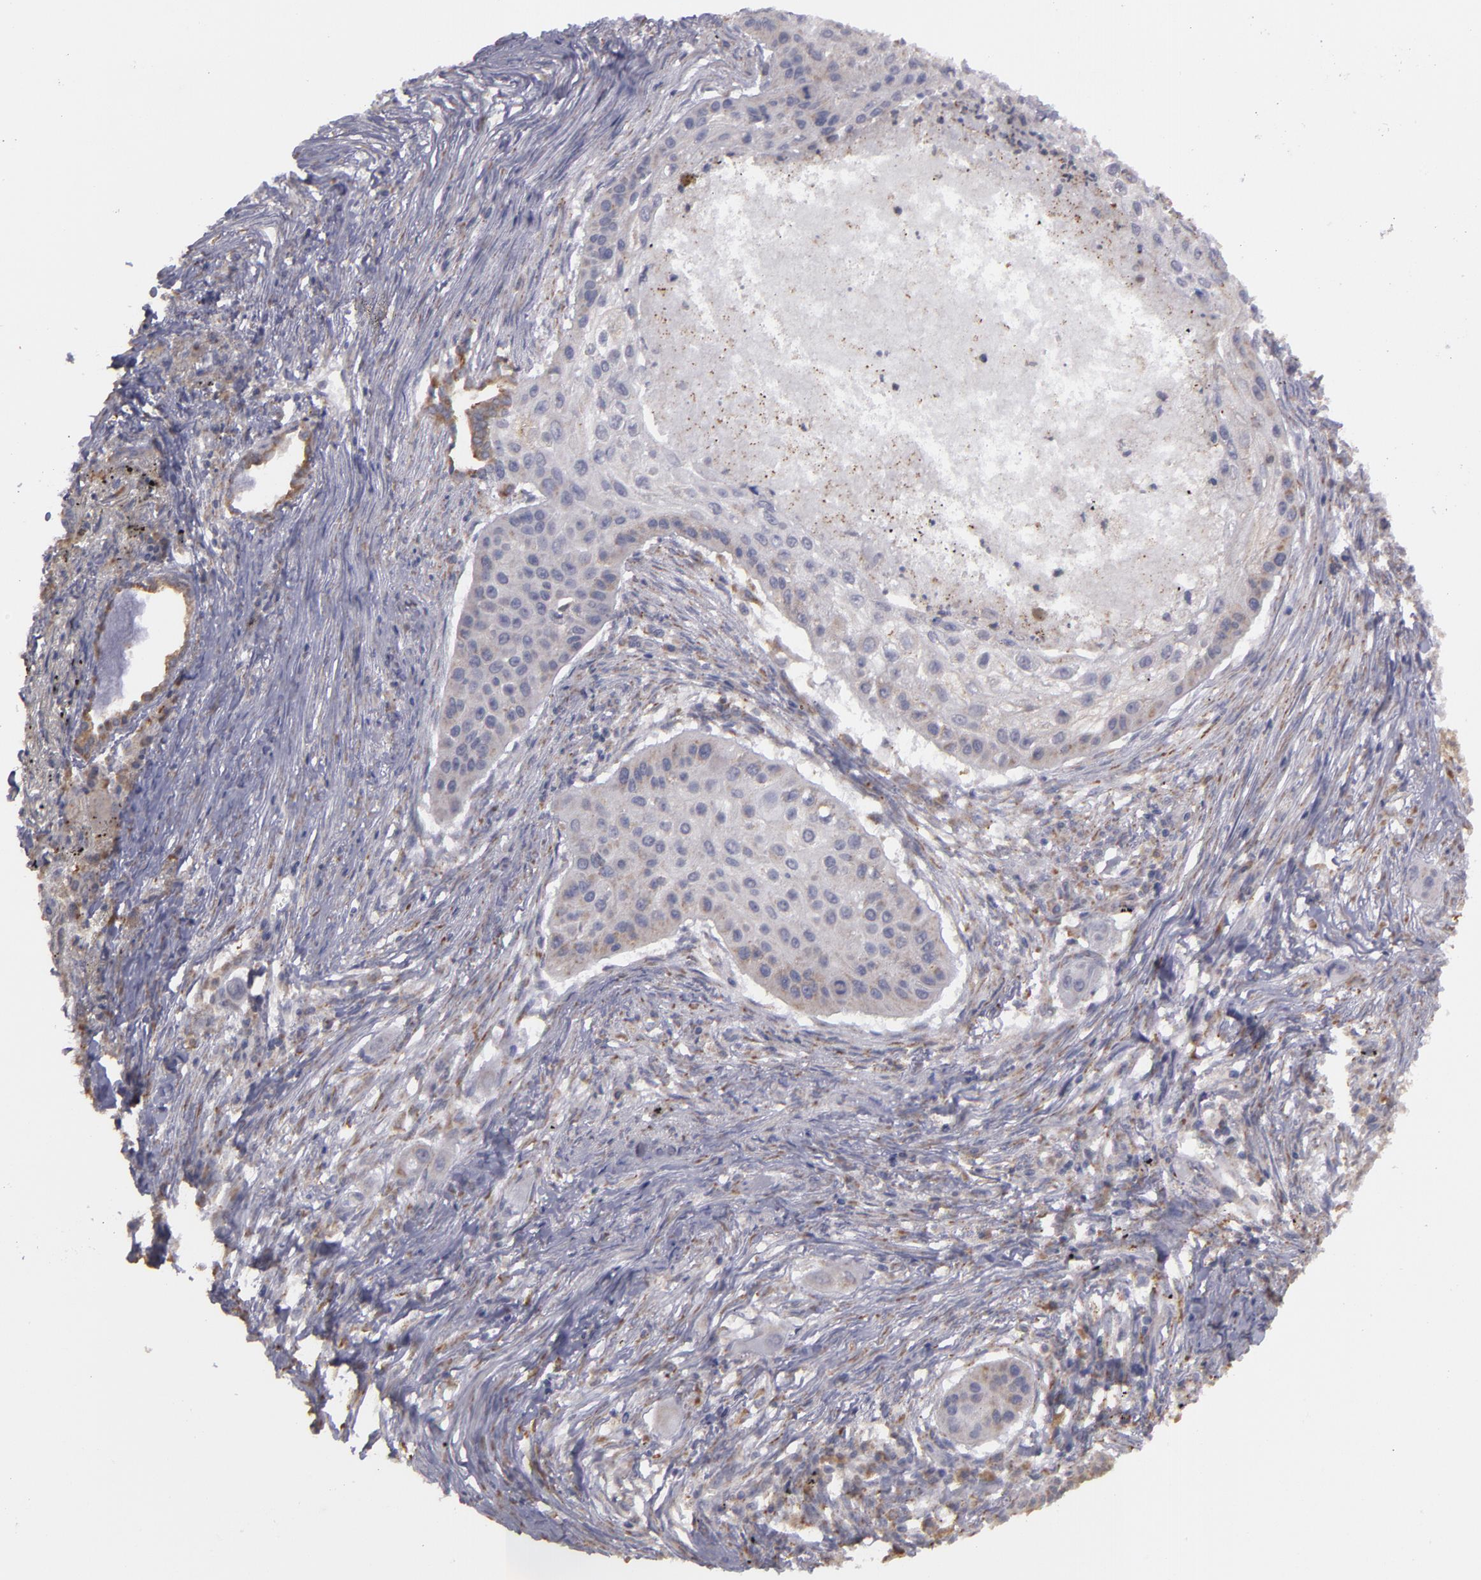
{"staining": {"intensity": "weak", "quantity": "25%-75%", "location": "cytoplasmic/membranous"}, "tissue": "lung cancer", "cell_type": "Tumor cells", "image_type": "cancer", "snomed": [{"axis": "morphology", "description": "Squamous cell carcinoma, NOS"}, {"axis": "topography", "description": "Lung"}], "caption": "Immunohistochemistry (IHC) photomicrograph of neoplastic tissue: lung cancer (squamous cell carcinoma) stained using immunohistochemistry exhibits low levels of weak protein expression localized specifically in the cytoplasmic/membranous of tumor cells, appearing as a cytoplasmic/membranous brown color.", "gene": "MTHFD1", "patient": {"sex": "male", "age": 71}}